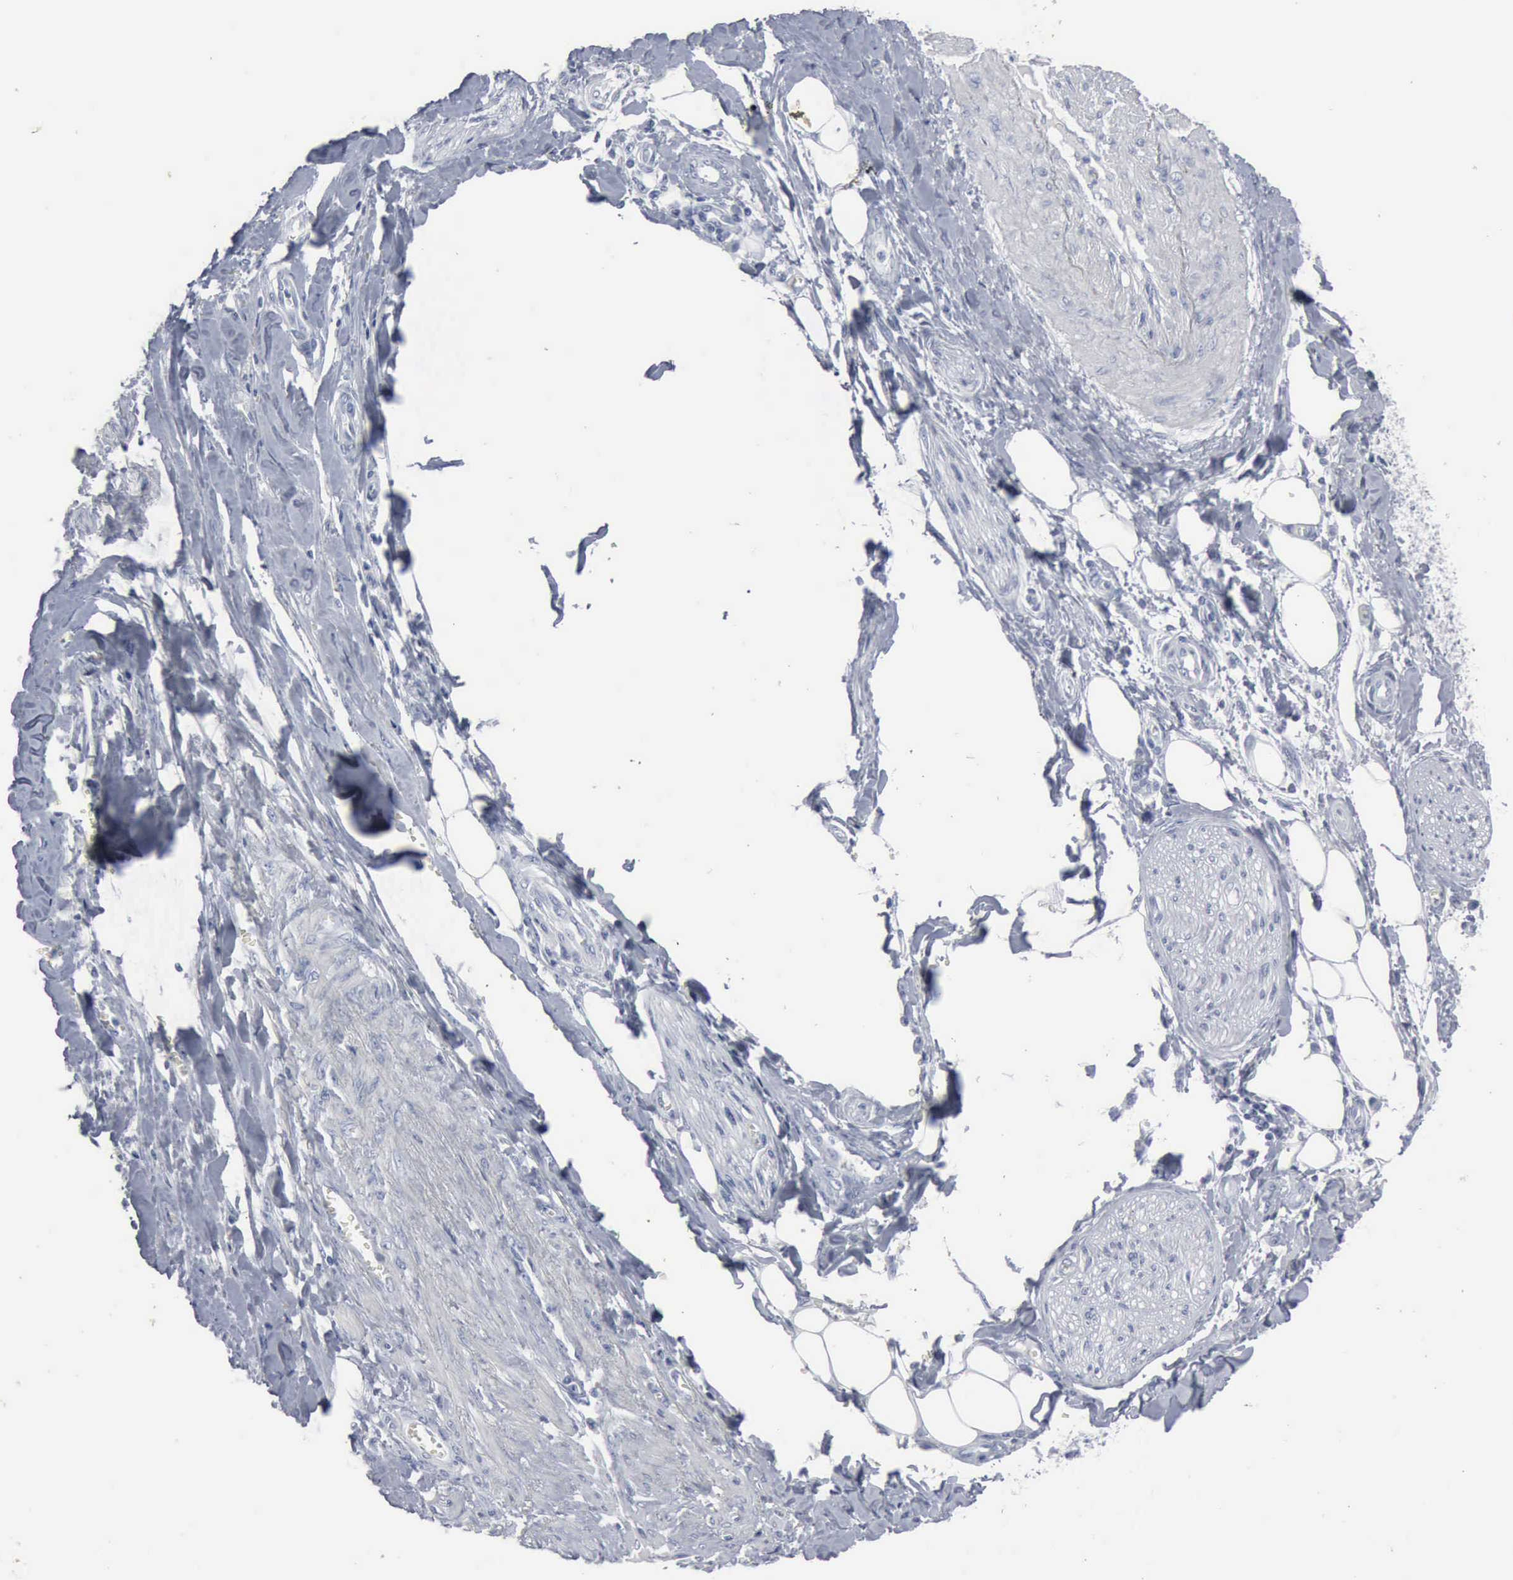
{"staining": {"intensity": "negative", "quantity": "none", "location": "none"}, "tissue": "pancreatic cancer", "cell_type": "Tumor cells", "image_type": "cancer", "snomed": [{"axis": "morphology", "description": "Adenocarcinoma, NOS"}, {"axis": "topography", "description": "Pancreas"}], "caption": "There is no significant staining in tumor cells of pancreatic cancer (adenocarcinoma).", "gene": "DMD", "patient": {"sex": "male", "age": 69}}